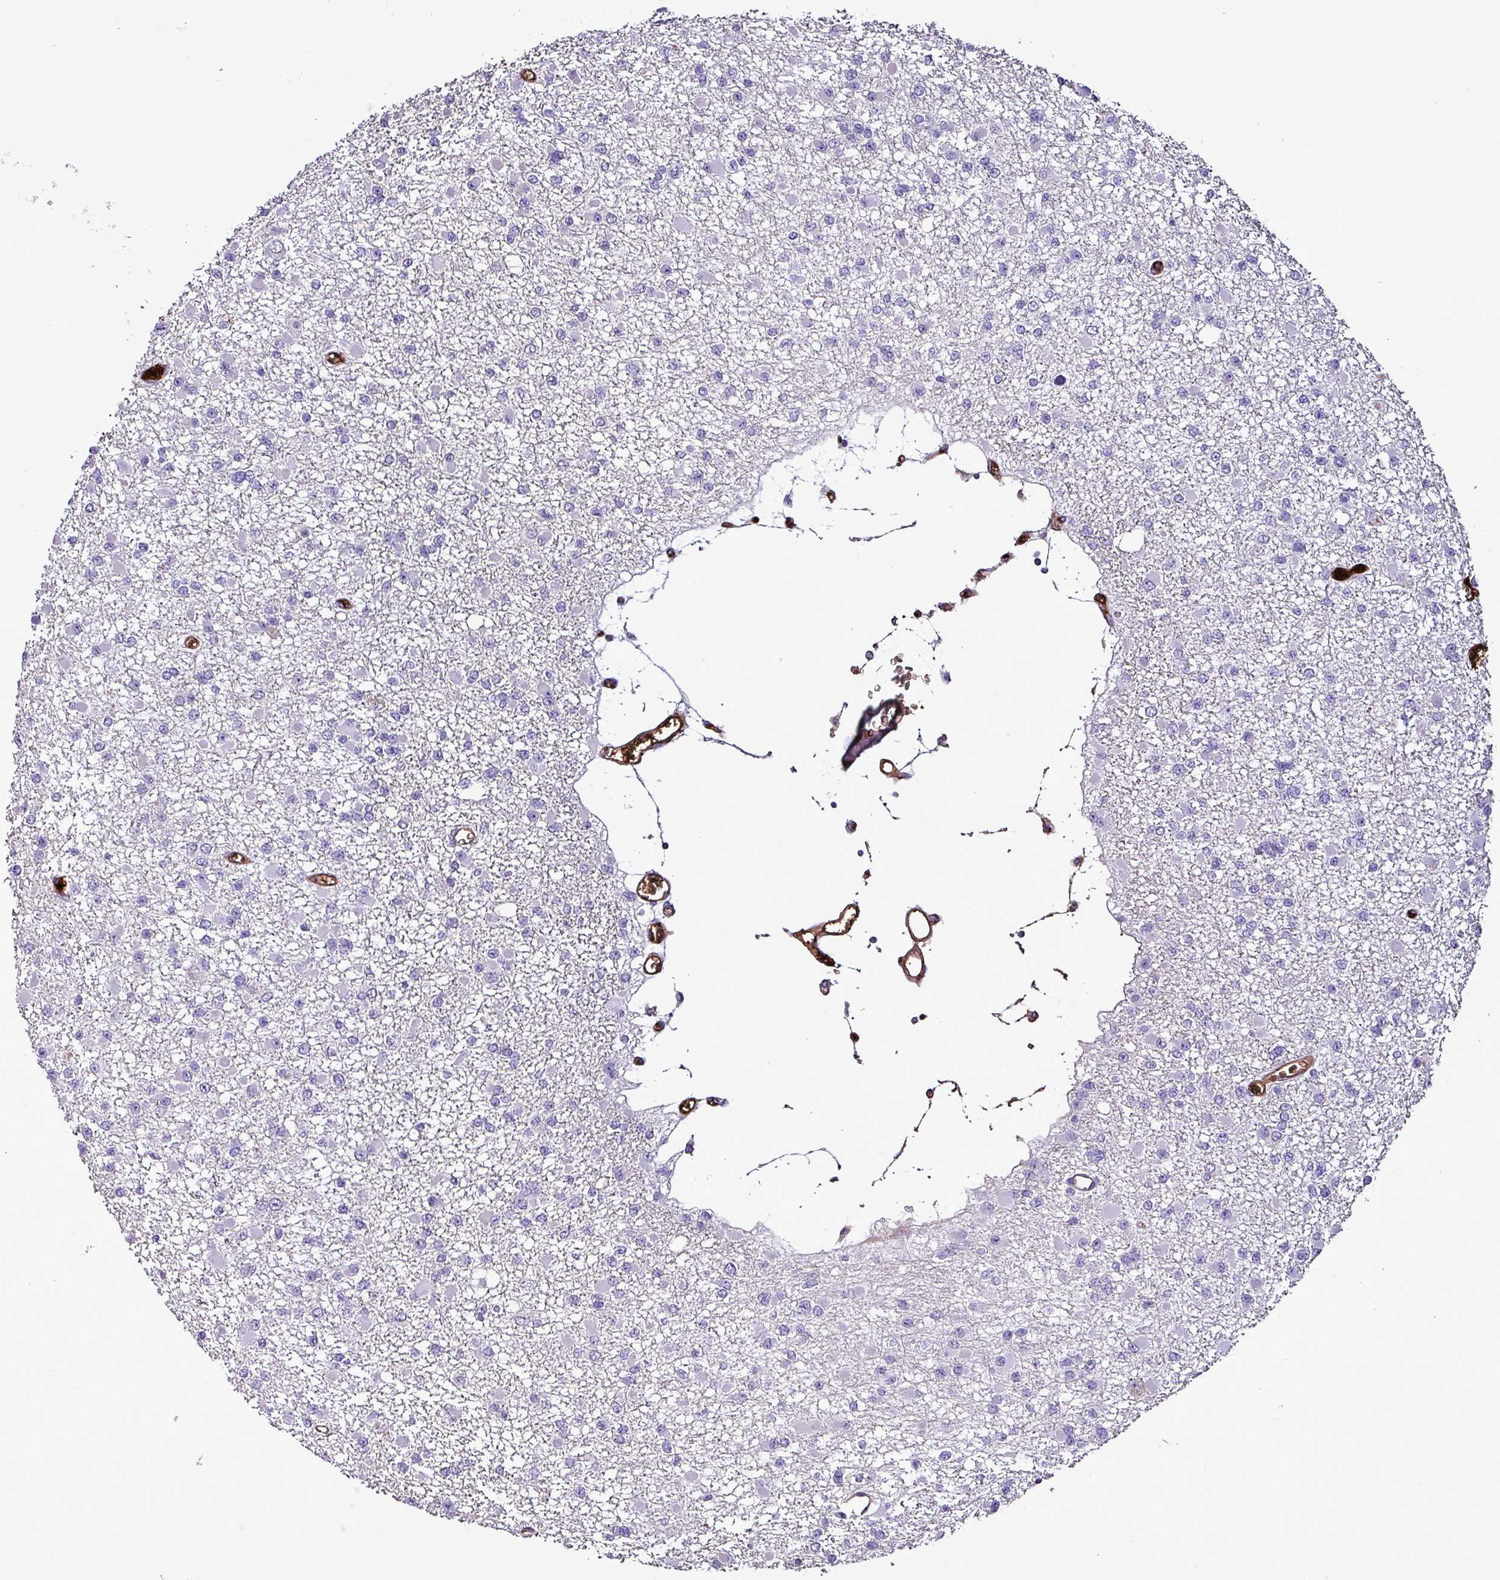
{"staining": {"intensity": "negative", "quantity": "none", "location": "none"}, "tissue": "glioma", "cell_type": "Tumor cells", "image_type": "cancer", "snomed": [{"axis": "morphology", "description": "Glioma, malignant, Low grade"}, {"axis": "topography", "description": "Brain"}], "caption": "The photomicrograph reveals no significant staining in tumor cells of glioma. Nuclei are stained in blue.", "gene": "HP", "patient": {"sex": "female", "age": 22}}